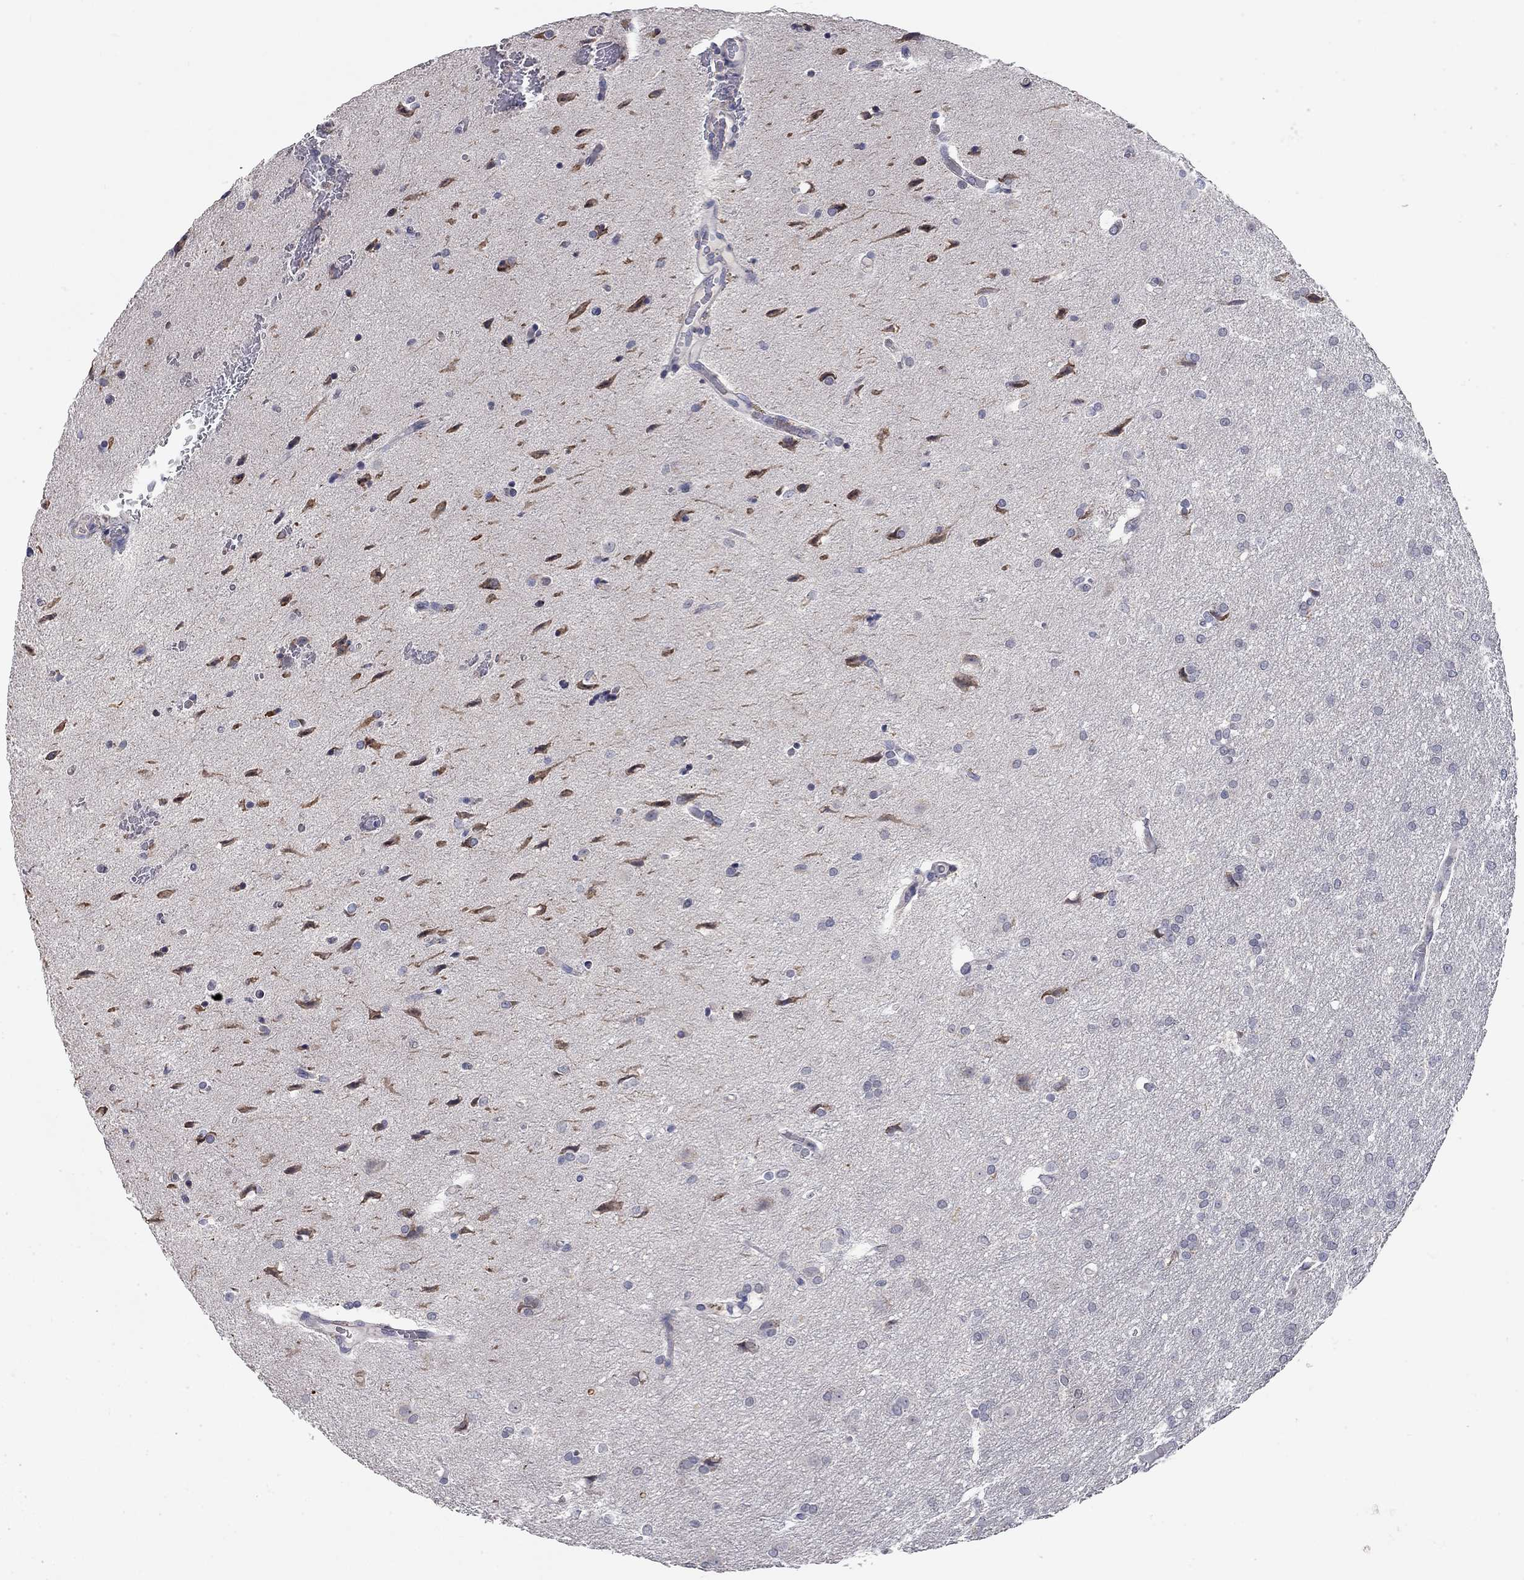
{"staining": {"intensity": "negative", "quantity": "none", "location": "none"}, "tissue": "glioma", "cell_type": "Tumor cells", "image_type": "cancer", "snomed": [{"axis": "morphology", "description": "Glioma, malignant, Low grade"}, {"axis": "topography", "description": "Brain"}], "caption": "High magnification brightfield microscopy of malignant glioma (low-grade) stained with DAB (brown) and counterstained with hematoxylin (blue): tumor cells show no significant staining.", "gene": "XAGE2", "patient": {"sex": "female", "age": 32}}